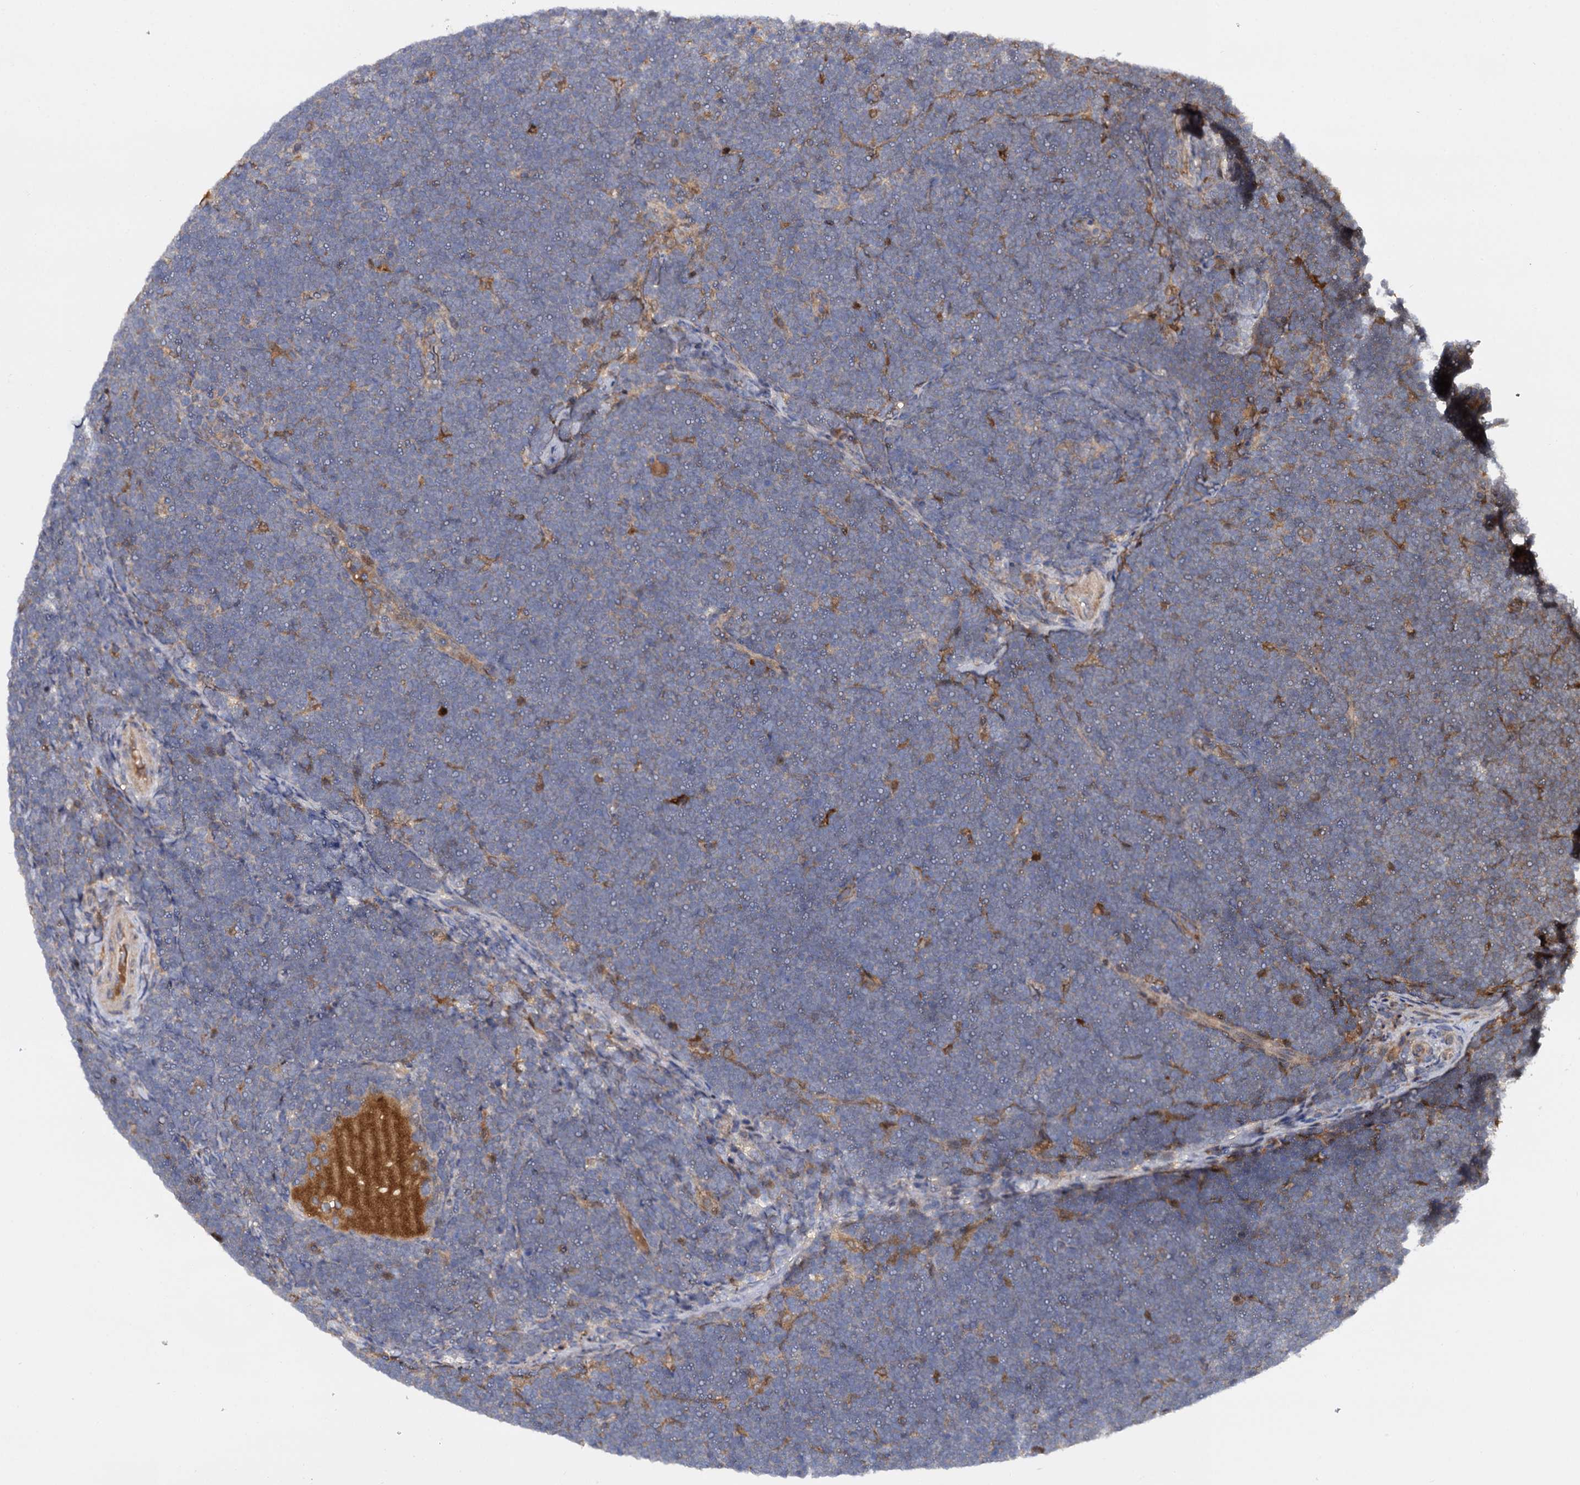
{"staining": {"intensity": "negative", "quantity": "none", "location": "none"}, "tissue": "lymphoma", "cell_type": "Tumor cells", "image_type": "cancer", "snomed": [{"axis": "morphology", "description": "Malignant lymphoma, non-Hodgkin's type, High grade"}, {"axis": "topography", "description": "Lymph node"}], "caption": "High-grade malignant lymphoma, non-Hodgkin's type was stained to show a protein in brown. There is no significant expression in tumor cells.", "gene": "SELENOP", "patient": {"sex": "male", "age": 13}}